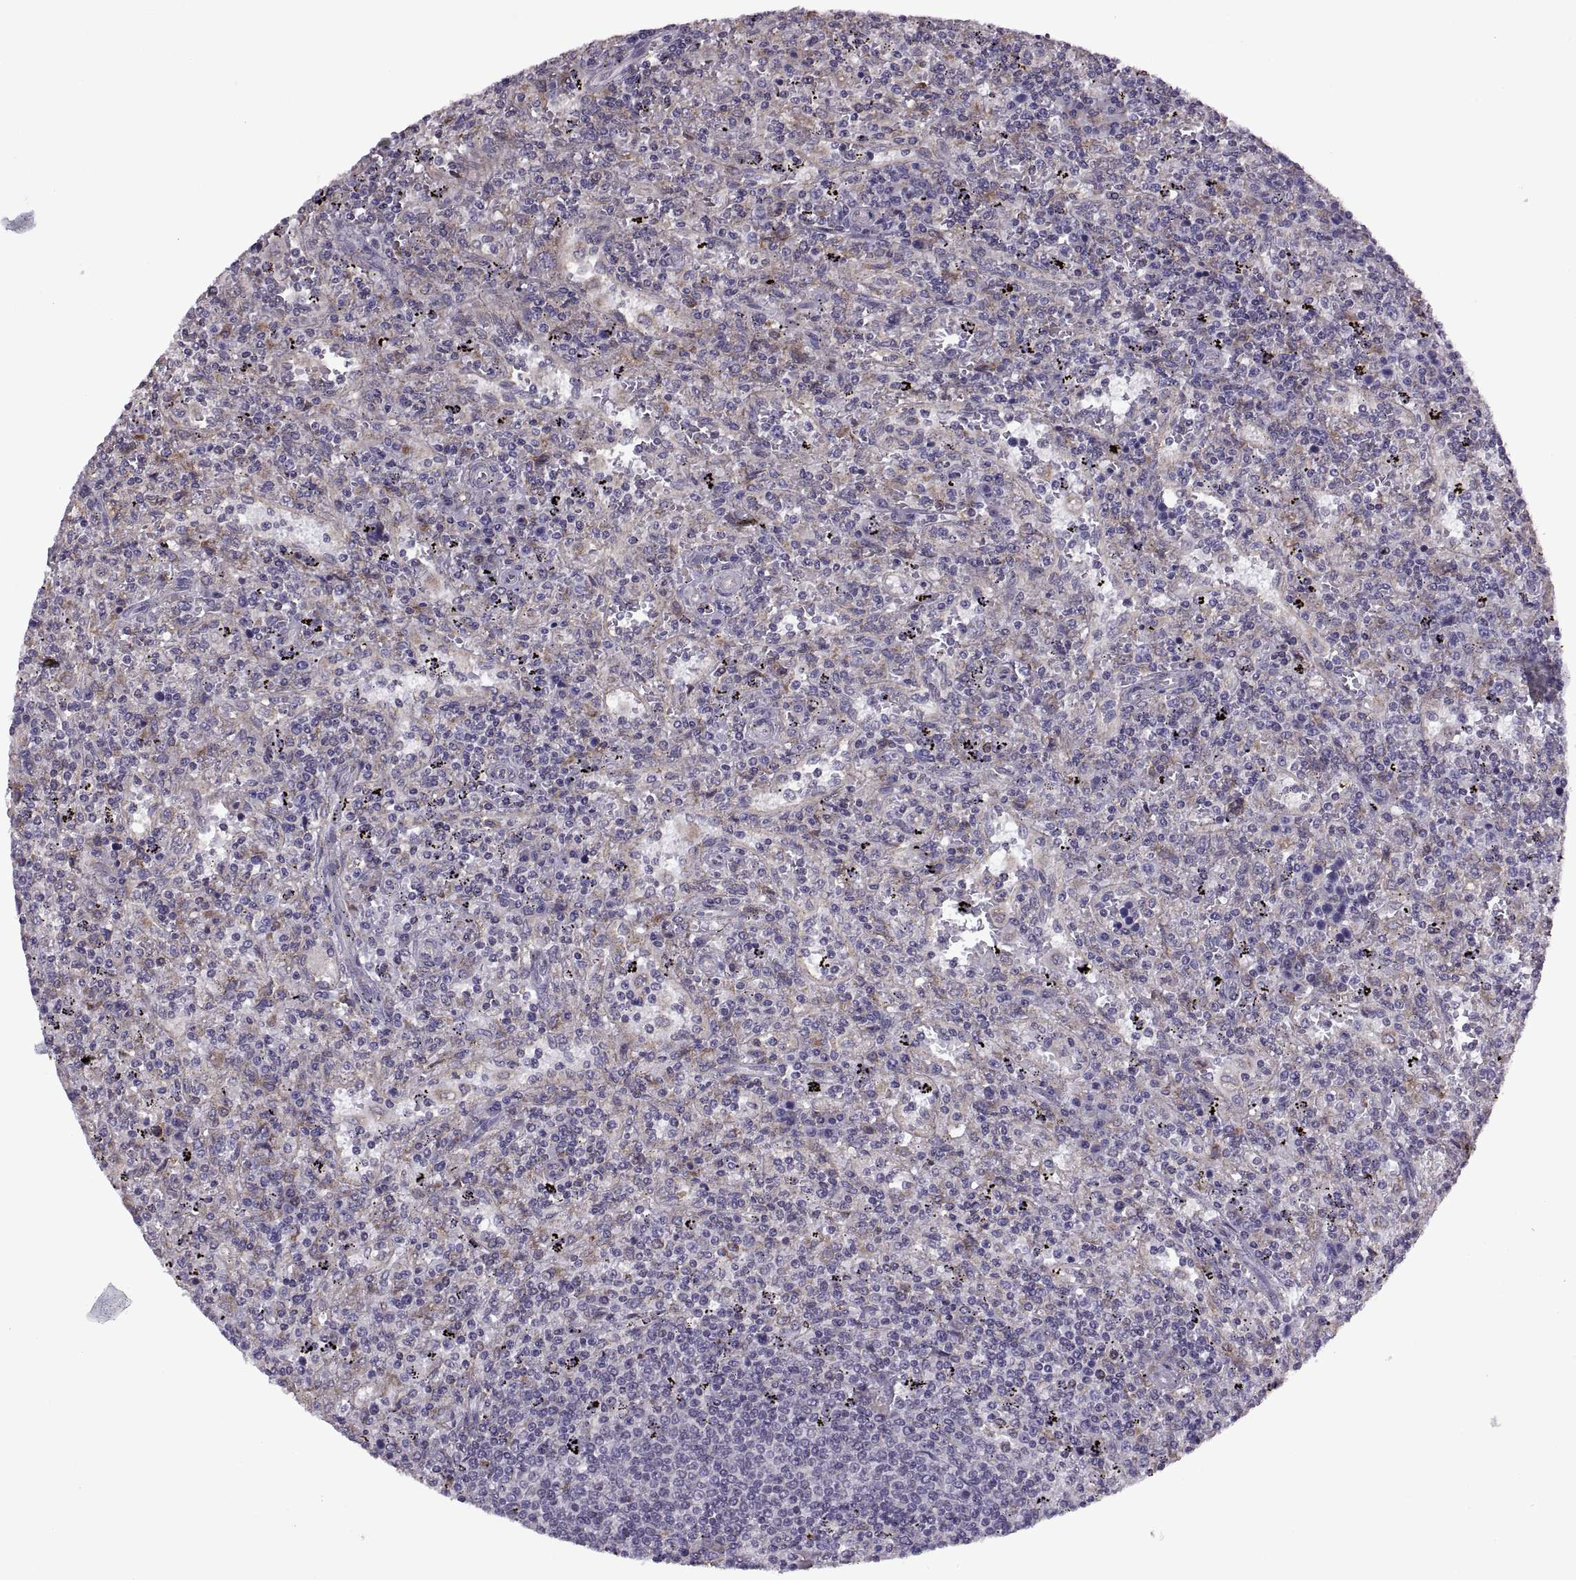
{"staining": {"intensity": "negative", "quantity": "none", "location": "none"}, "tissue": "lymphoma", "cell_type": "Tumor cells", "image_type": "cancer", "snomed": [{"axis": "morphology", "description": "Malignant lymphoma, non-Hodgkin's type, Low grade"}, {"axis": "topography", "description": "Spleen"}], "caption": "High magnification brightfield microscopy of lymphoma stained with DAB (brown) and counterstained with hematoxylin (blue): tumor cells show no significant staining.", "gene": "LETM2", "patient": {"sex": "male", "age": 62}}